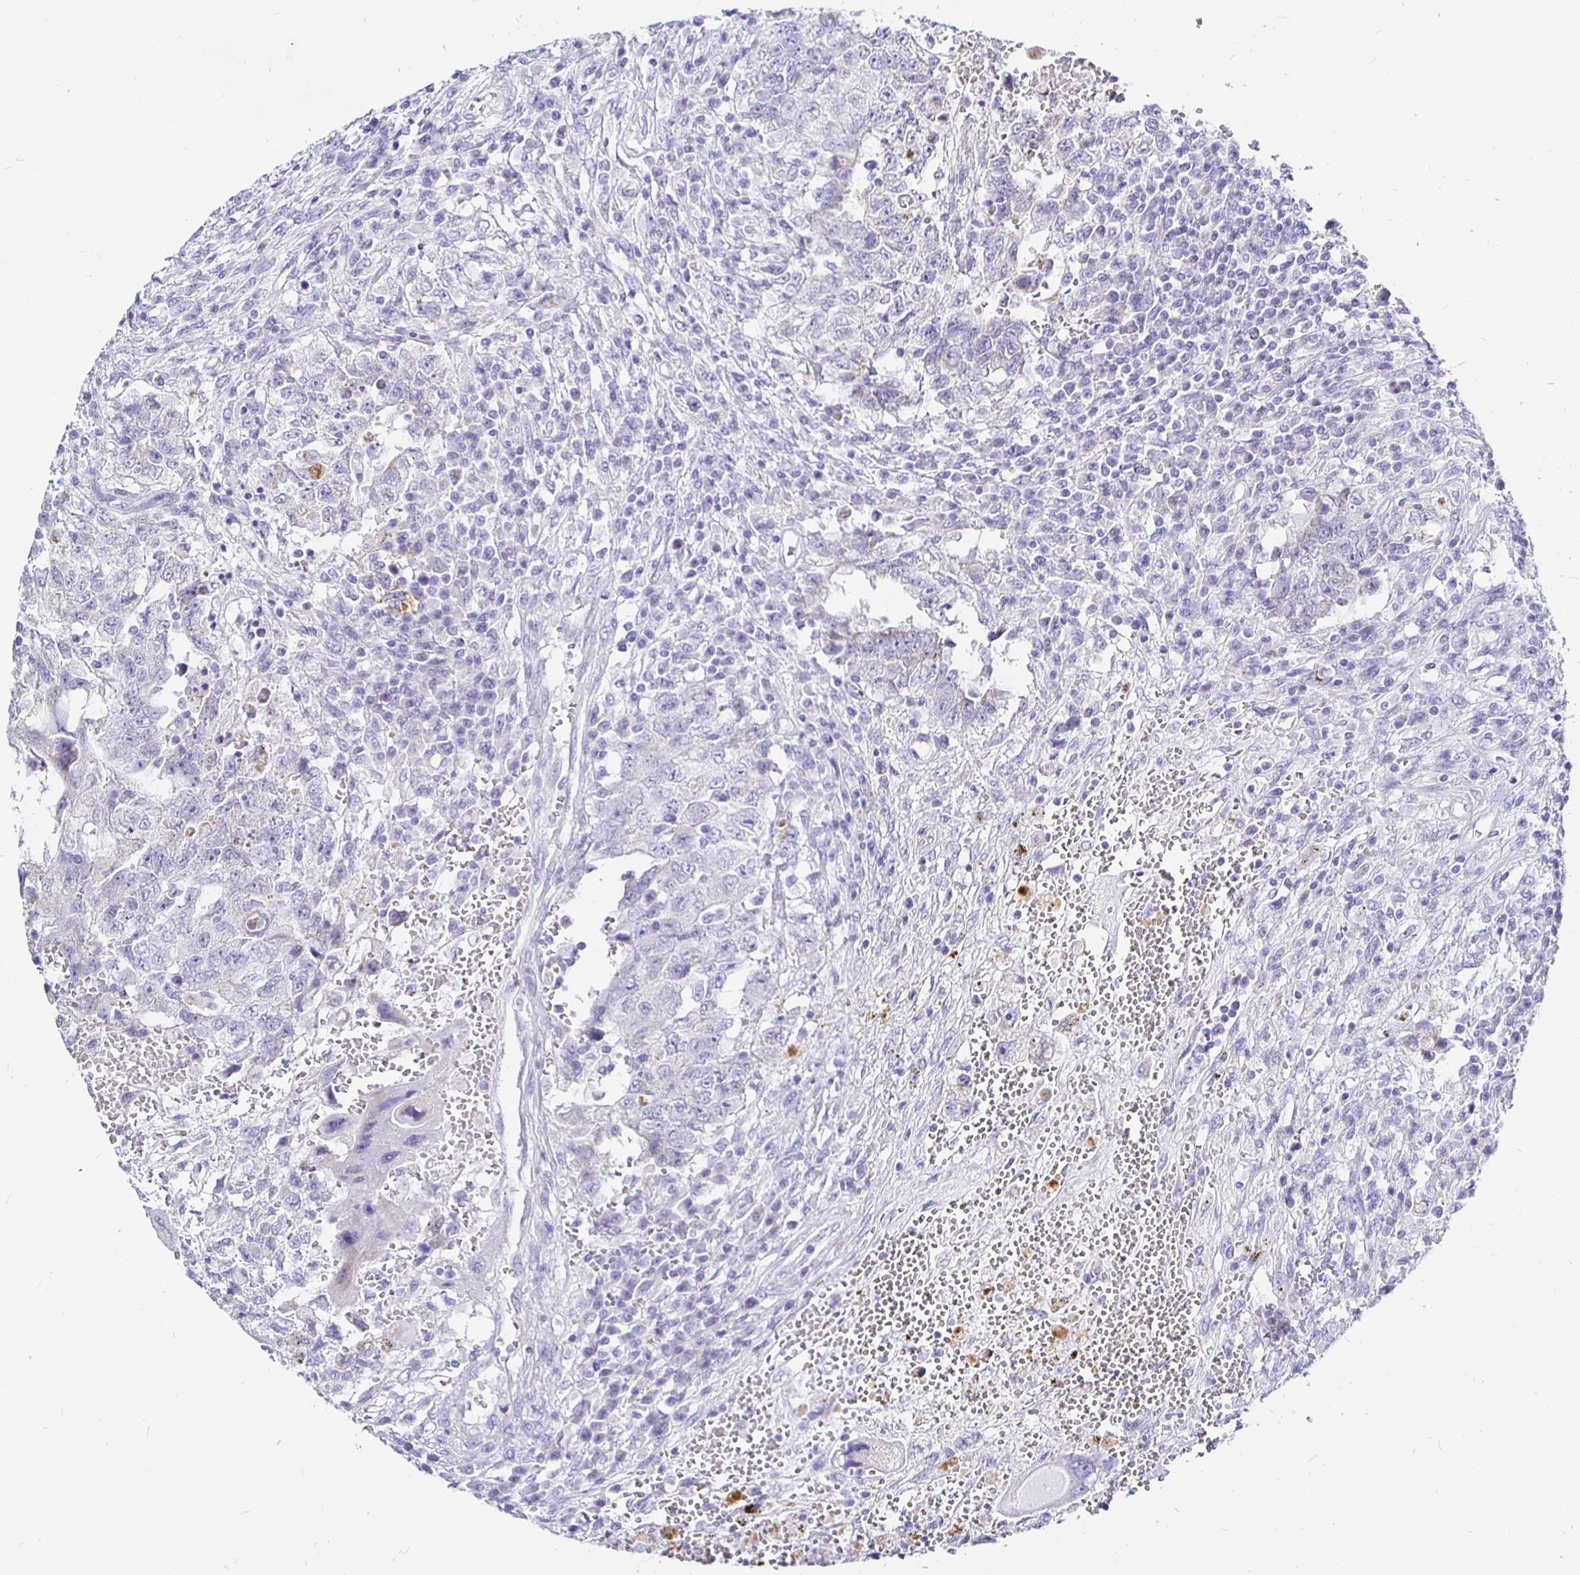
{"staining": {"intensity": "negative", "quantity": "none", "location": "none"}, "tissue": "testis cancer", "cell_type": "Tumor cells", "image_type": "cancer", "snomed": [{"axis": "morphology", "description": "Carcinoma, Embryonal, NOS"}, {"axis": "topography", "description": "Testis"}], "caption": "Tumor cells are negative for brown protein staining in testis cancer.", "gene": "CR2", "patient": {"sex": "male", "age": 26}}